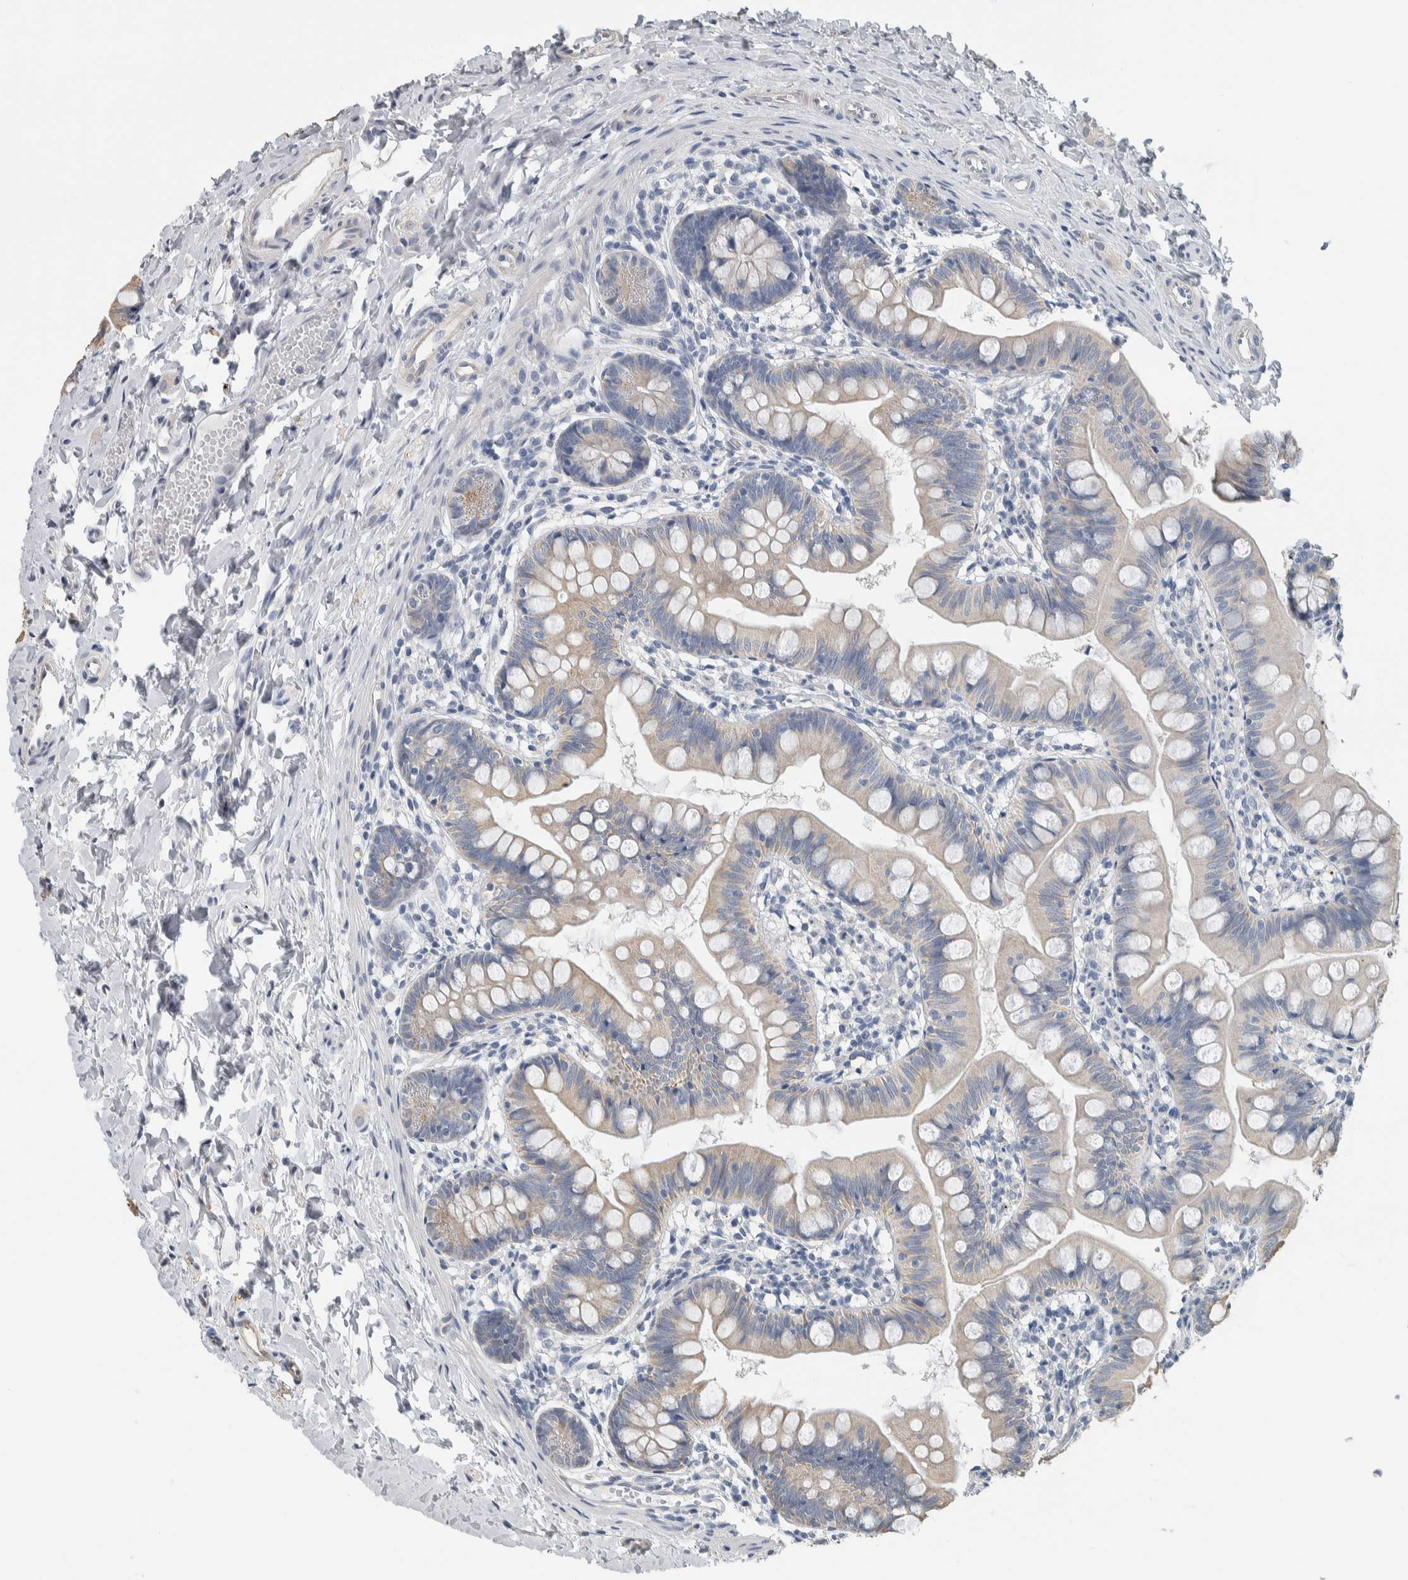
{"staining": {"intensity": "weak", "quantity": "<25%", "location": "cytoplasmic/membranous"}, "tissue": "small intestine", "cell_type": "Glandular cells", "image_type": "normal", "snomed": [{"axis": "morphology", "description": "Normal tissue, NOS"}, {"axis": "topography", "description": "Small intestine"}], "caption": "Human small intestine stained for a protein using immunohistochemistry (IHC) displays no positivity in glandular cells.", "gene": "NEFM", "patient": {"sex": "male", "age": 7}}